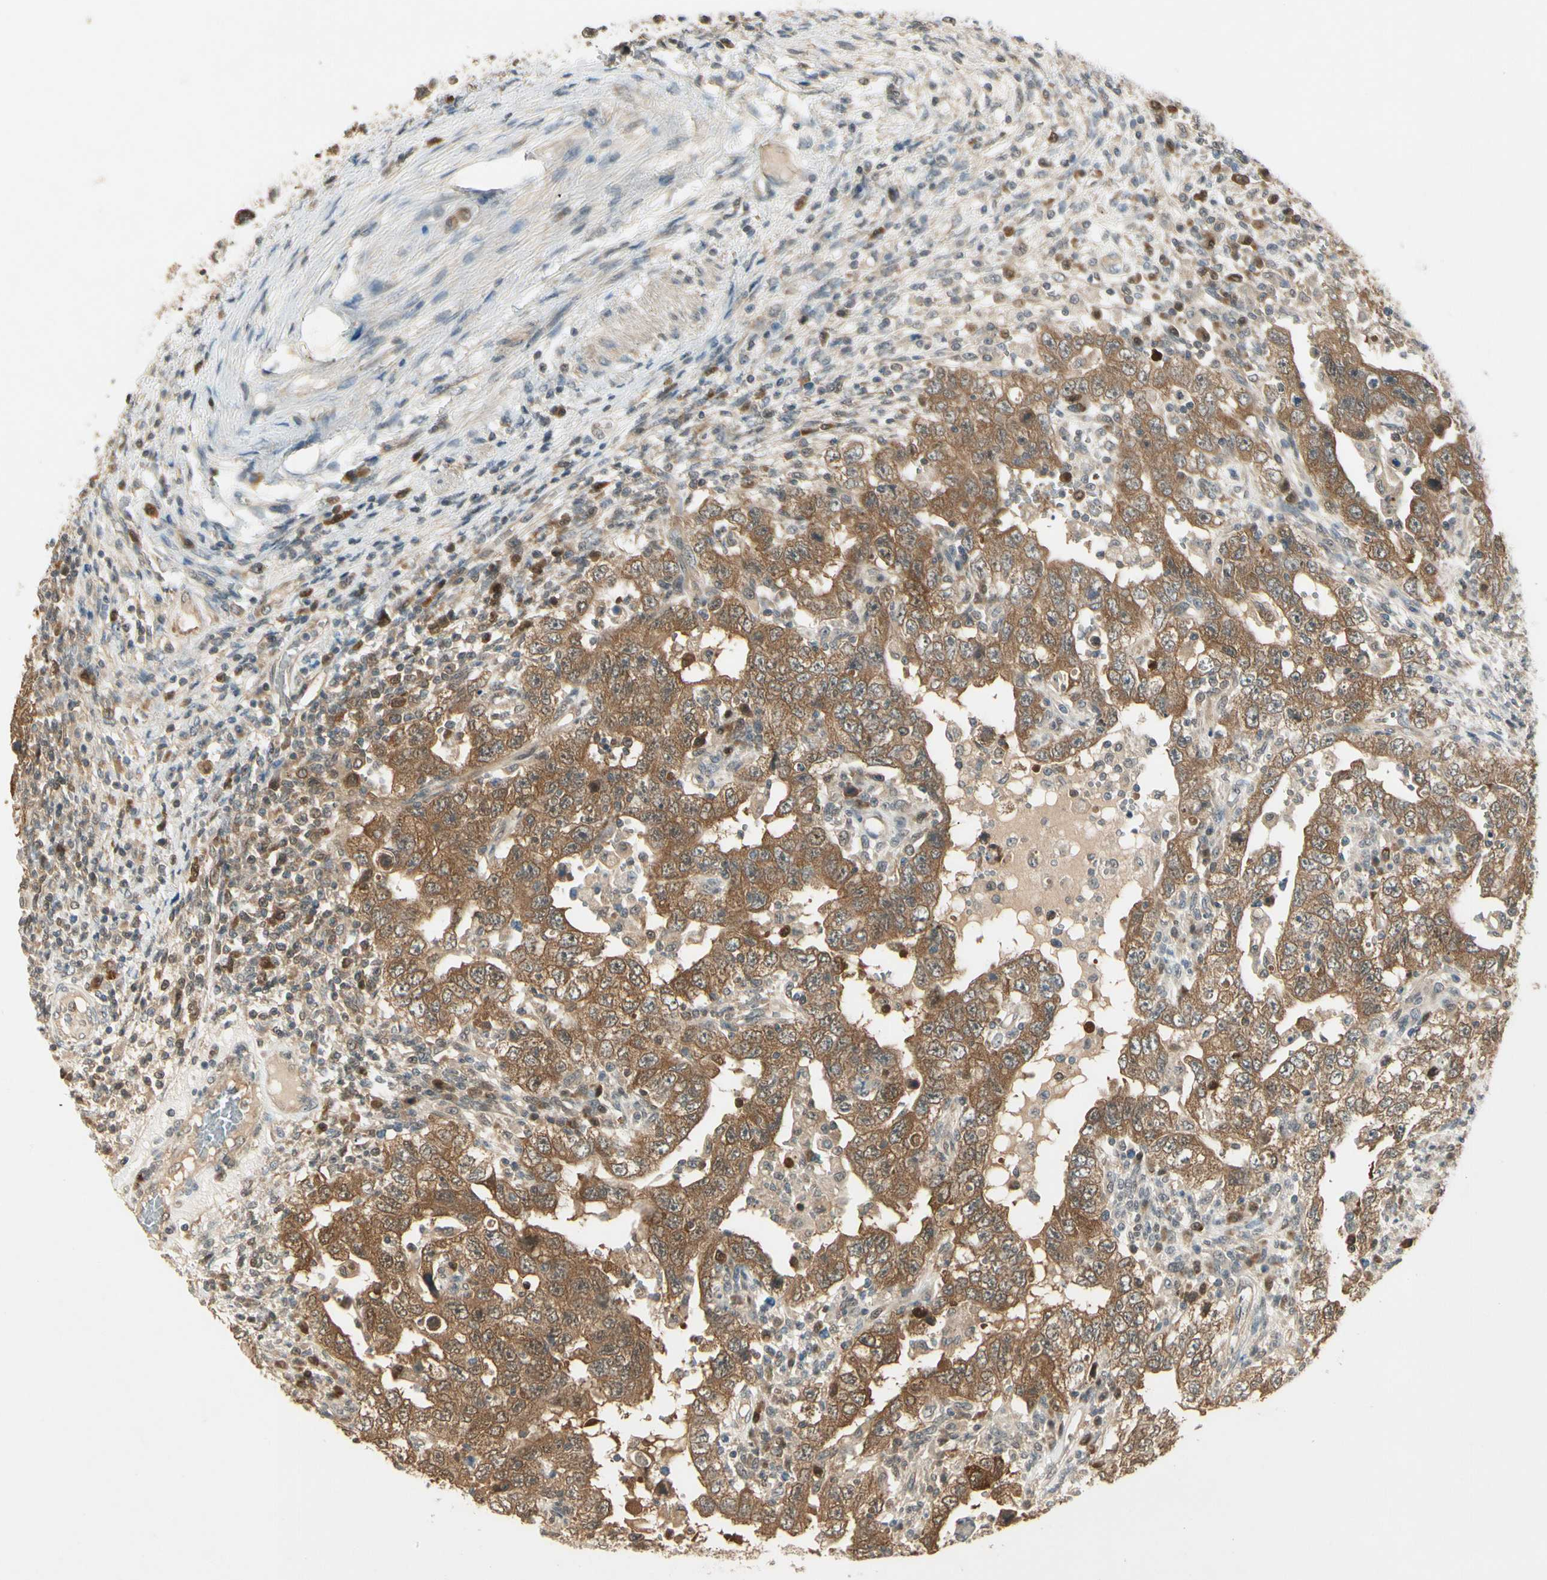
{"staining": {"intensity": "moderate", "quantity": ">75%", "location": "cytoplasmic/membranous"}, "tissue": "testis cancer", "cell_type": "Tumor cells", "image_type": "cancer", "snomed": [{"axis": "morphology", "description": "Carcinoma, Embryonal, NOS"}, {"axis": "topography", "description": "Testis"}], "caption": "Human testis cancer stained for a protein (brown) exhibits moderate cytoplasmic/membranous positive staining in about >75% of tumor cells.", "gene": "IPO5", "patient": {"sex": "male", "age": 26}}